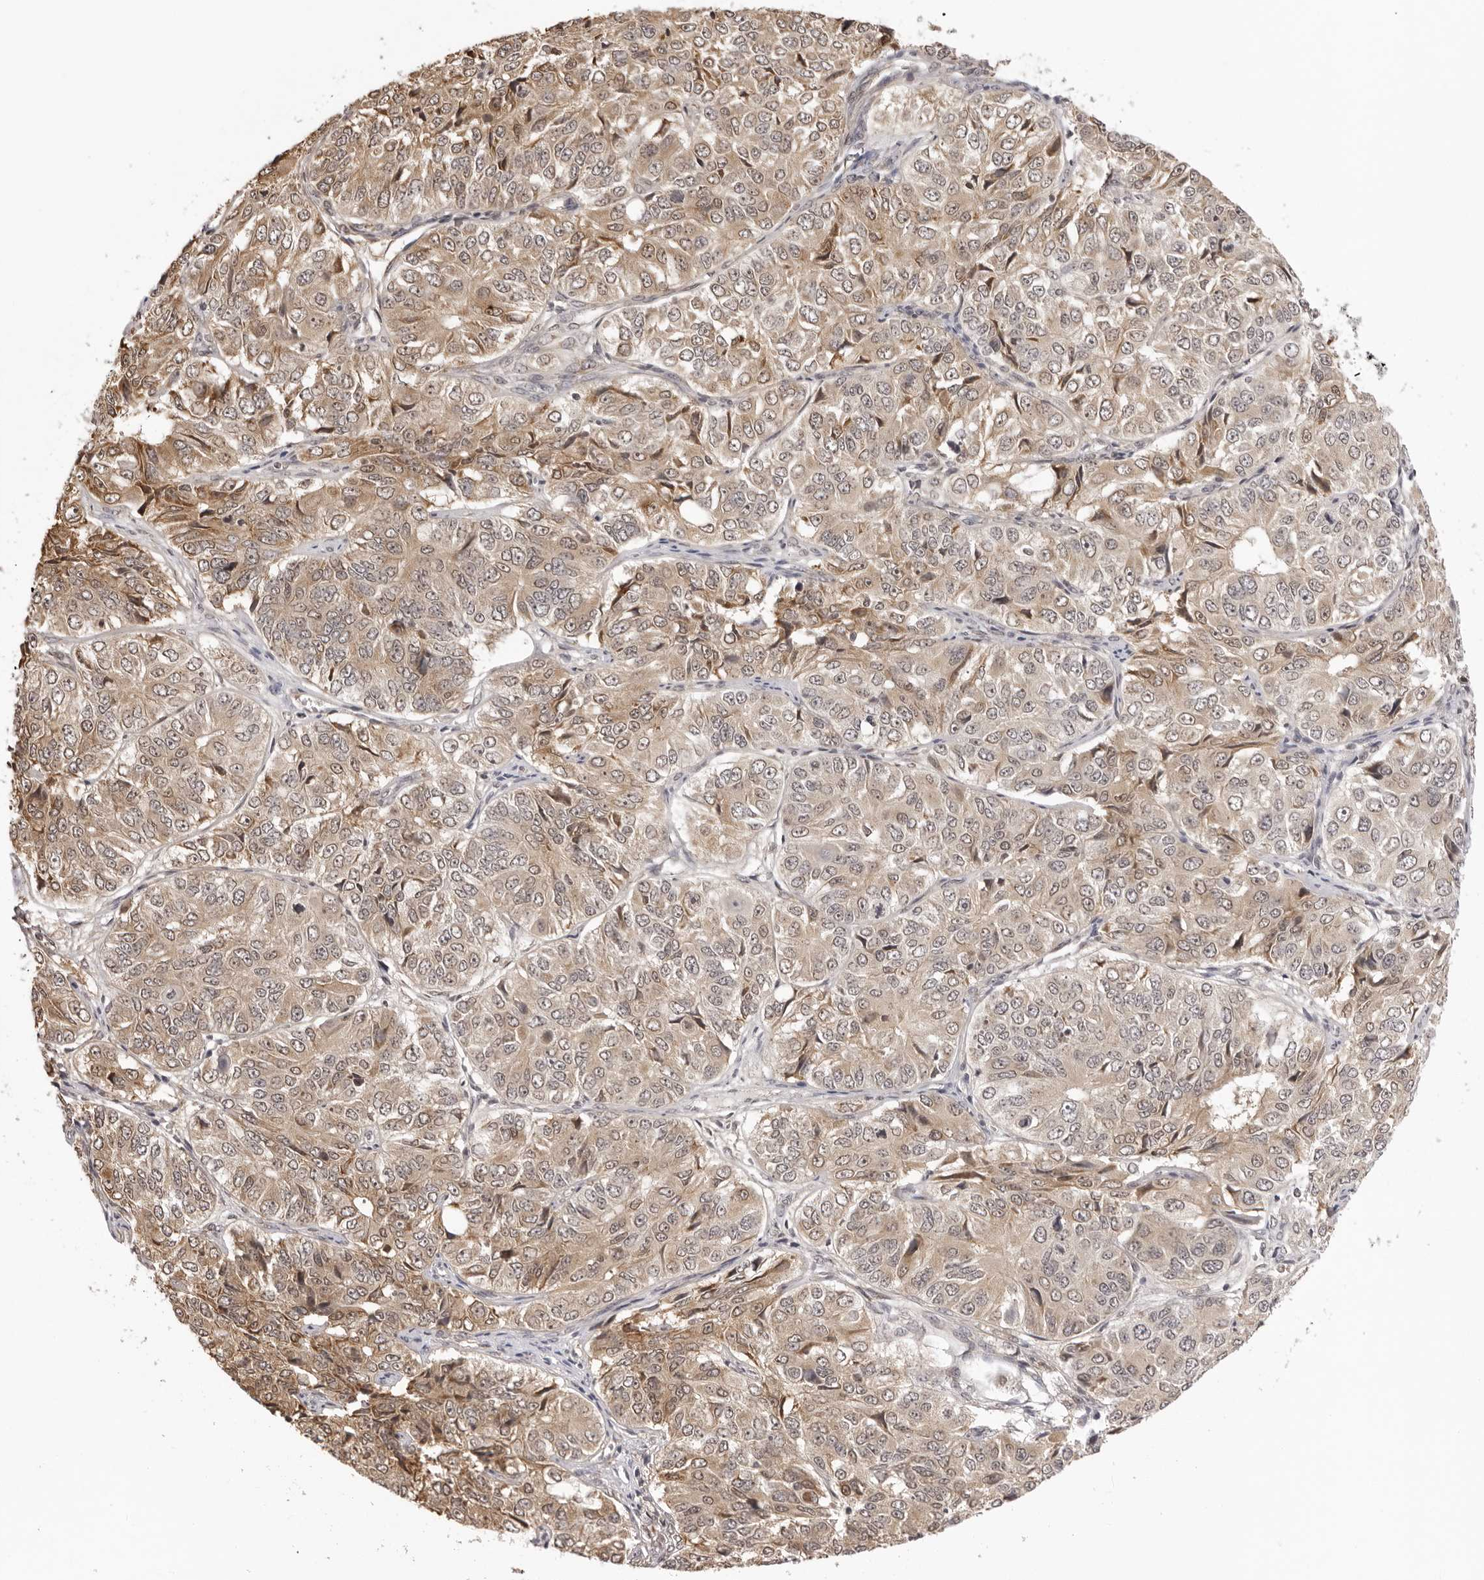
{"staining": {"intensity": "weak", "quantity": ">75%", "location": "cytoplasmic/membranous,nuclear"}, "tissue": "ovarian cancer", "cell_type": "Tumor cells", "image_type": "cancer", "snomed": [{"axis": "morphology", "description": "Carcinoma, endometroid"}, {"axis": "topography", "description": "Ovary"}], "caption": "Ovarian cancer (endometroid carcinoma) tissue exhibits weak cytoplasmic/membranous and nuclear expression in approximately >75% of tumor cells", "gene": "ZC3H11A", "patient": {"sex": "female", "age": 51}}